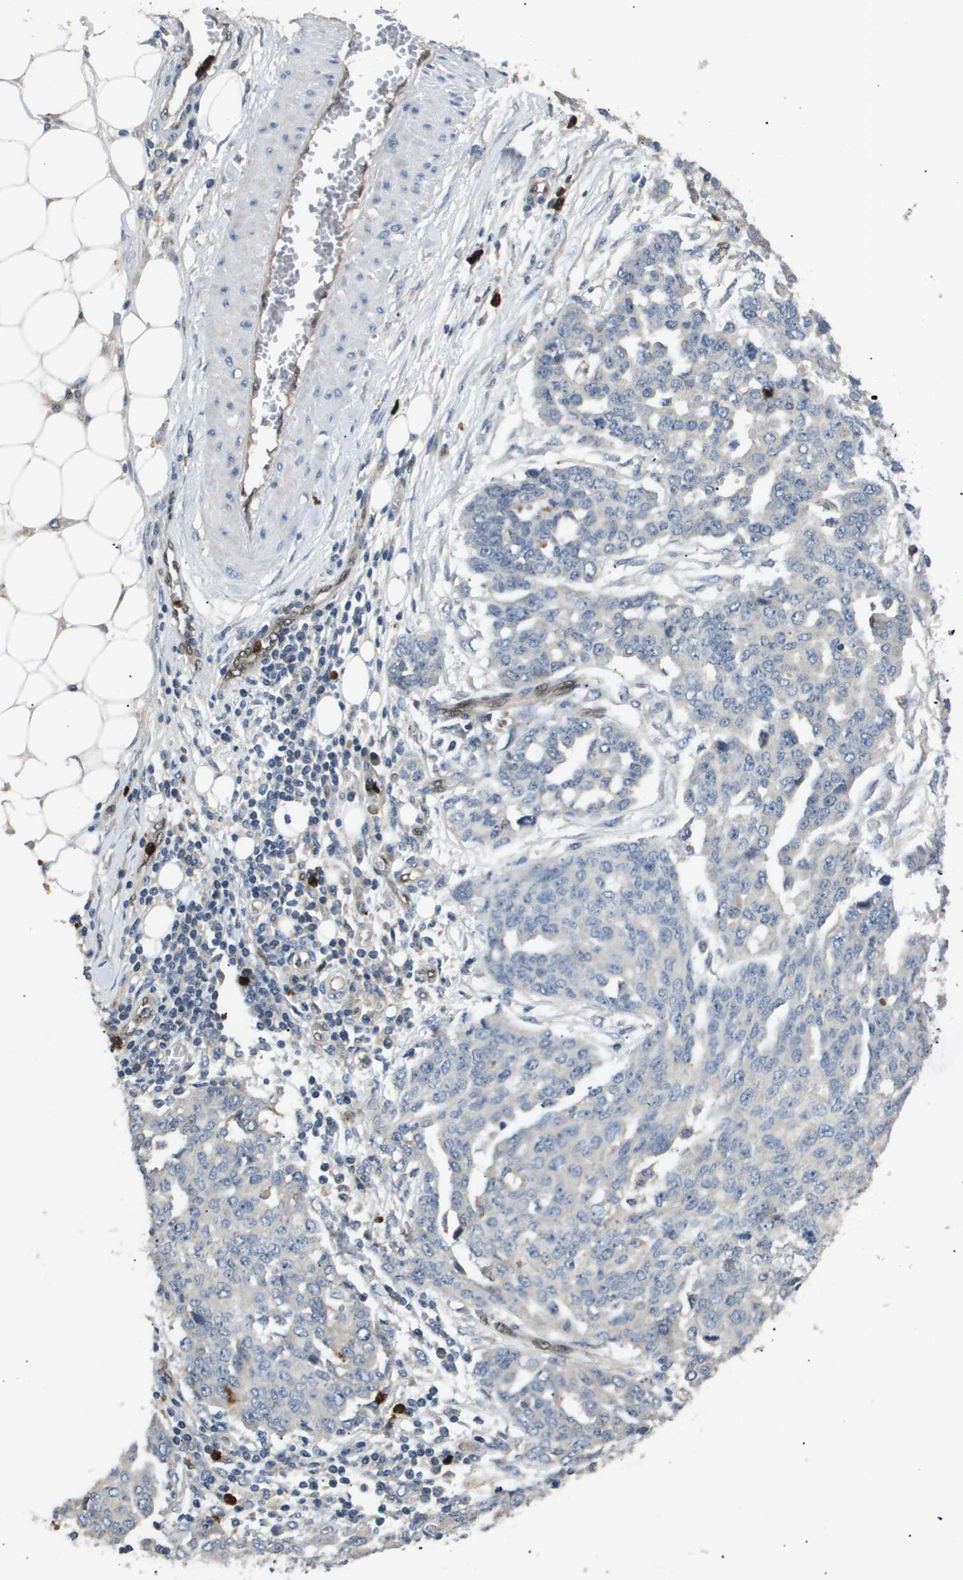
{"staining": {"intensity": "negative", "quantity": "none", "location": "none"}, "tissue": "ovarian cancer", "cell_type": "Tumor cells", "image_type": "cancer", "snomed": [{"axis": "morphology", "description": "Cystadenocarcinoma, serous, NOS"}, {"axis": "topography", "description": "Soft tissue"}, {"axis": "topography", "description": "Ovary"}], "caption": "This image is of serous cystadenocarcinoma (ovarian) stained with immunohistochemistry (IHC) to label a protein in brown with the nuclei are counter-stained blue. There is no expression in tumor cells. Brightfield microscopy of IHC stained with DAB (brown) and hematoxylin (blue), captured at high magnification.", "gene": "ERG", "patient": {"sex": "female", "age": 57}}